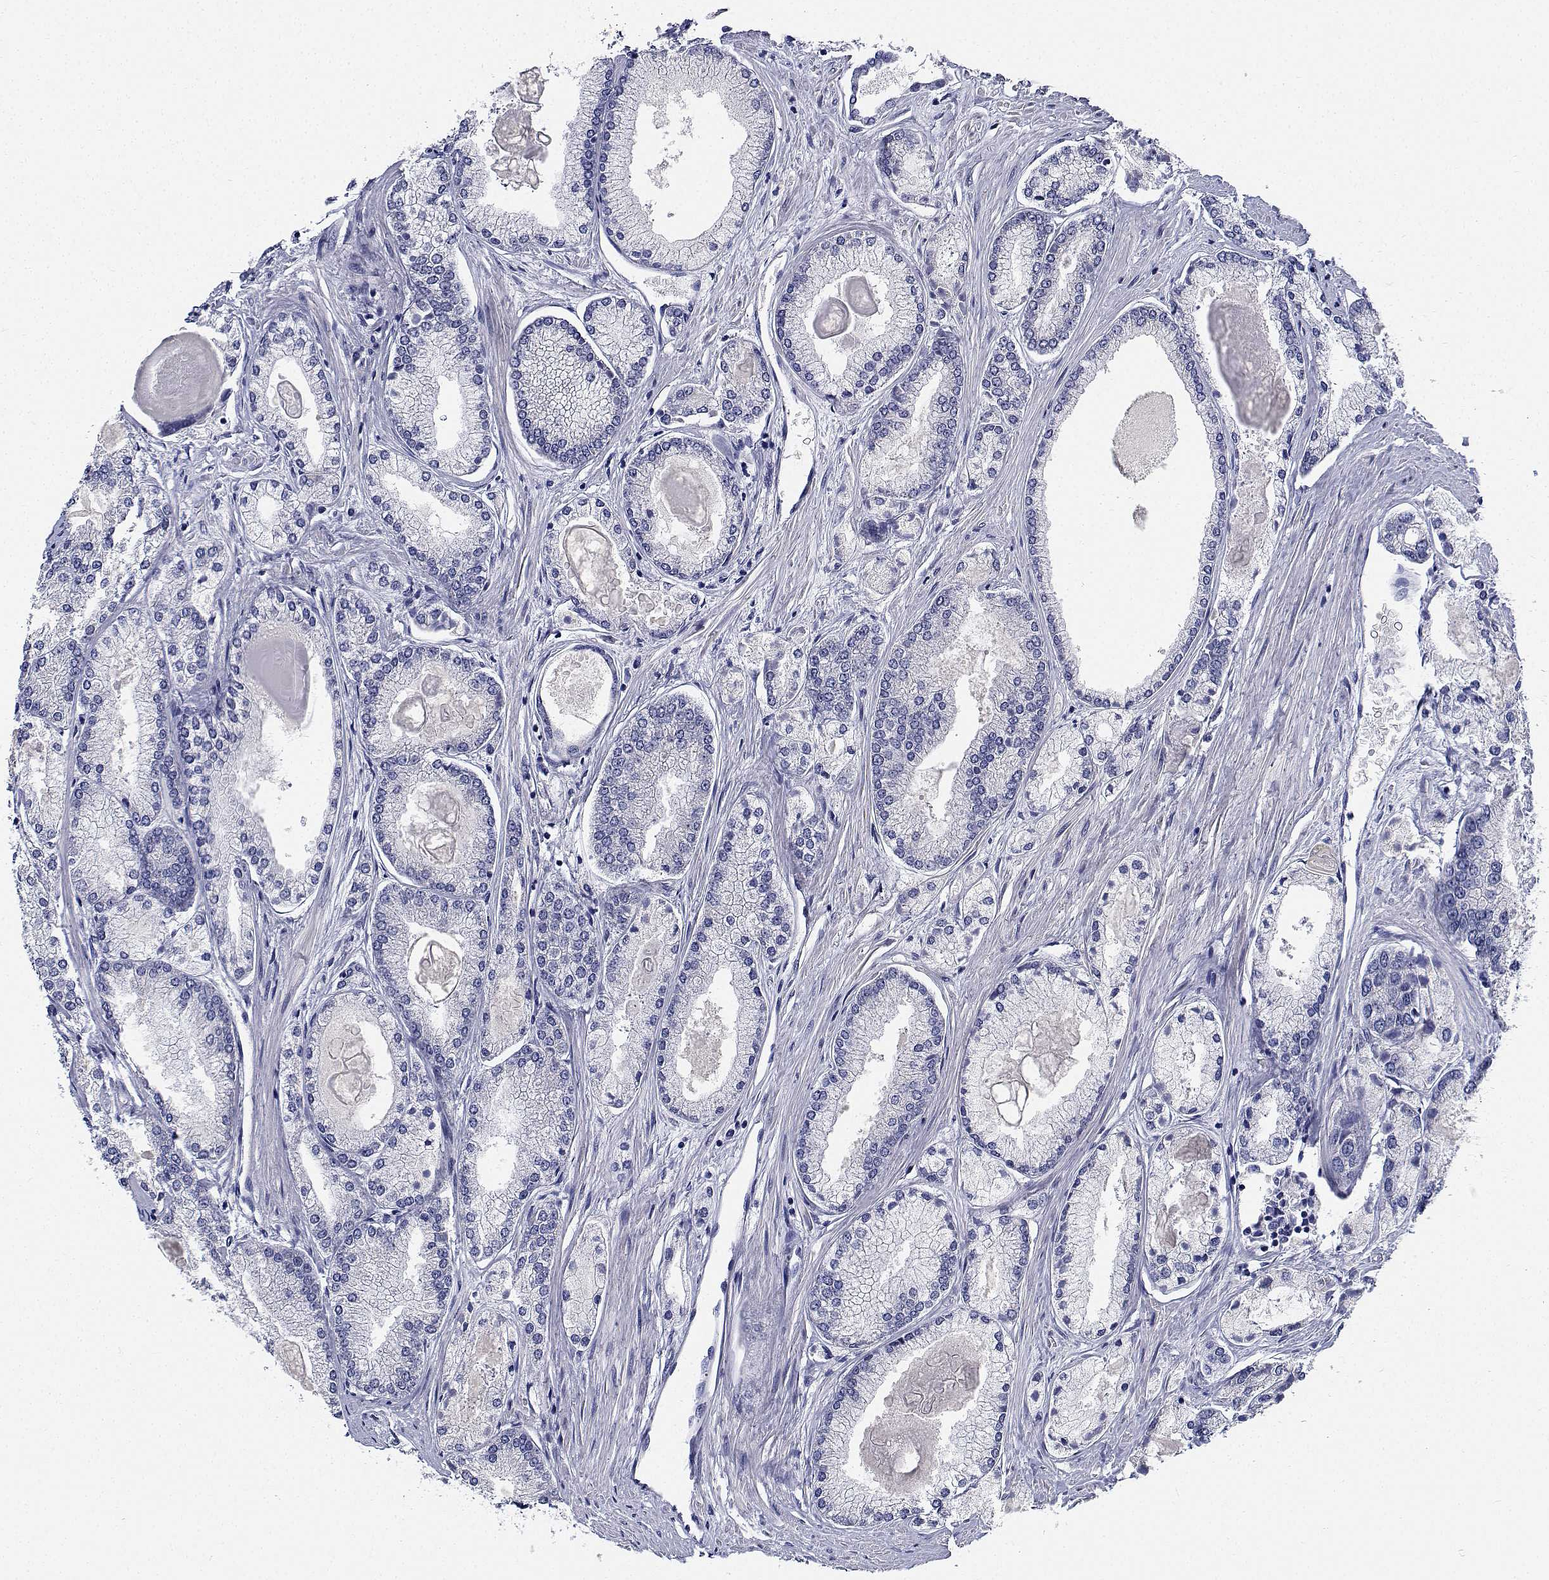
{"staining": {"intensity": "negative", "quantity": "none", "location": "none"}, "tissue": "prostate cancer", "cell_type": "Tumor cells", "image_type": "cancer", "snomed": [{"axis": "morphology", "description": "Adenocarcinoma, High grade"}, {"axis": "topography", "description": "Prostate"}], "caption": "Prostate cancer was stained to show a protein in brown. There is no significant expression in tumor cells.", "gene": "CDHR3", "patient": {"sex": "male", "age": 68}}